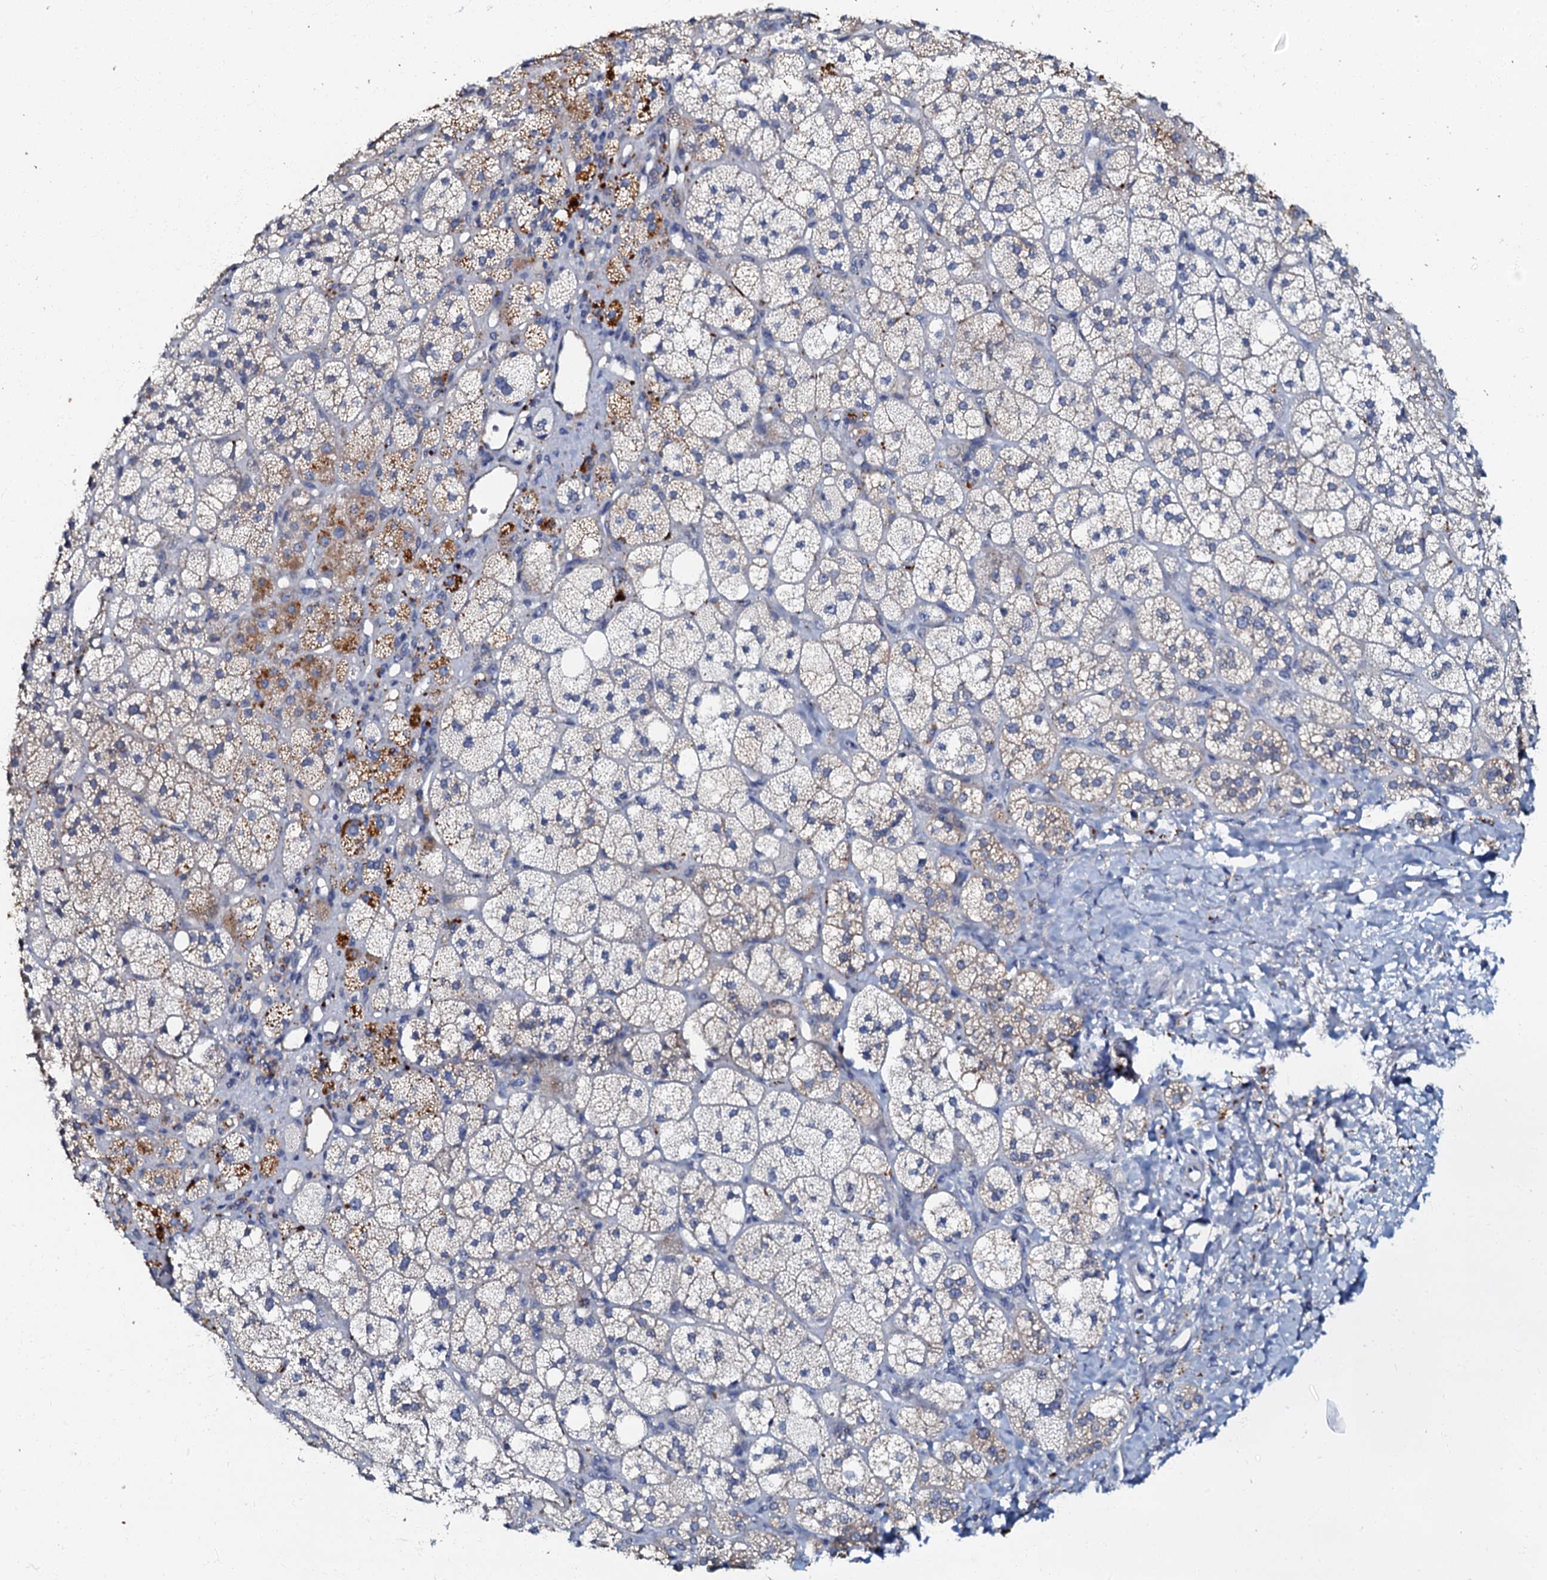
{"staining": {"intensity": "moderate", "quantity": "<25%", "location": "cytoplasmic/membranous"}, "tissue": "adrenal gland", "cell_type": "Glandular cells", "image_type": "normal", "snomed": [{"axis": "morphology", "description": "Normal tissue, NOS"}, {"axis": "topography", "description": "Adrenal gland"}], "caption": "A brown stain shows moderate cytoplasmic/membranous staining of a protein in glandular cells of benign adrenal gland.", "gene": "OLAH", "patient": {"sex": "male", "age": 61}}